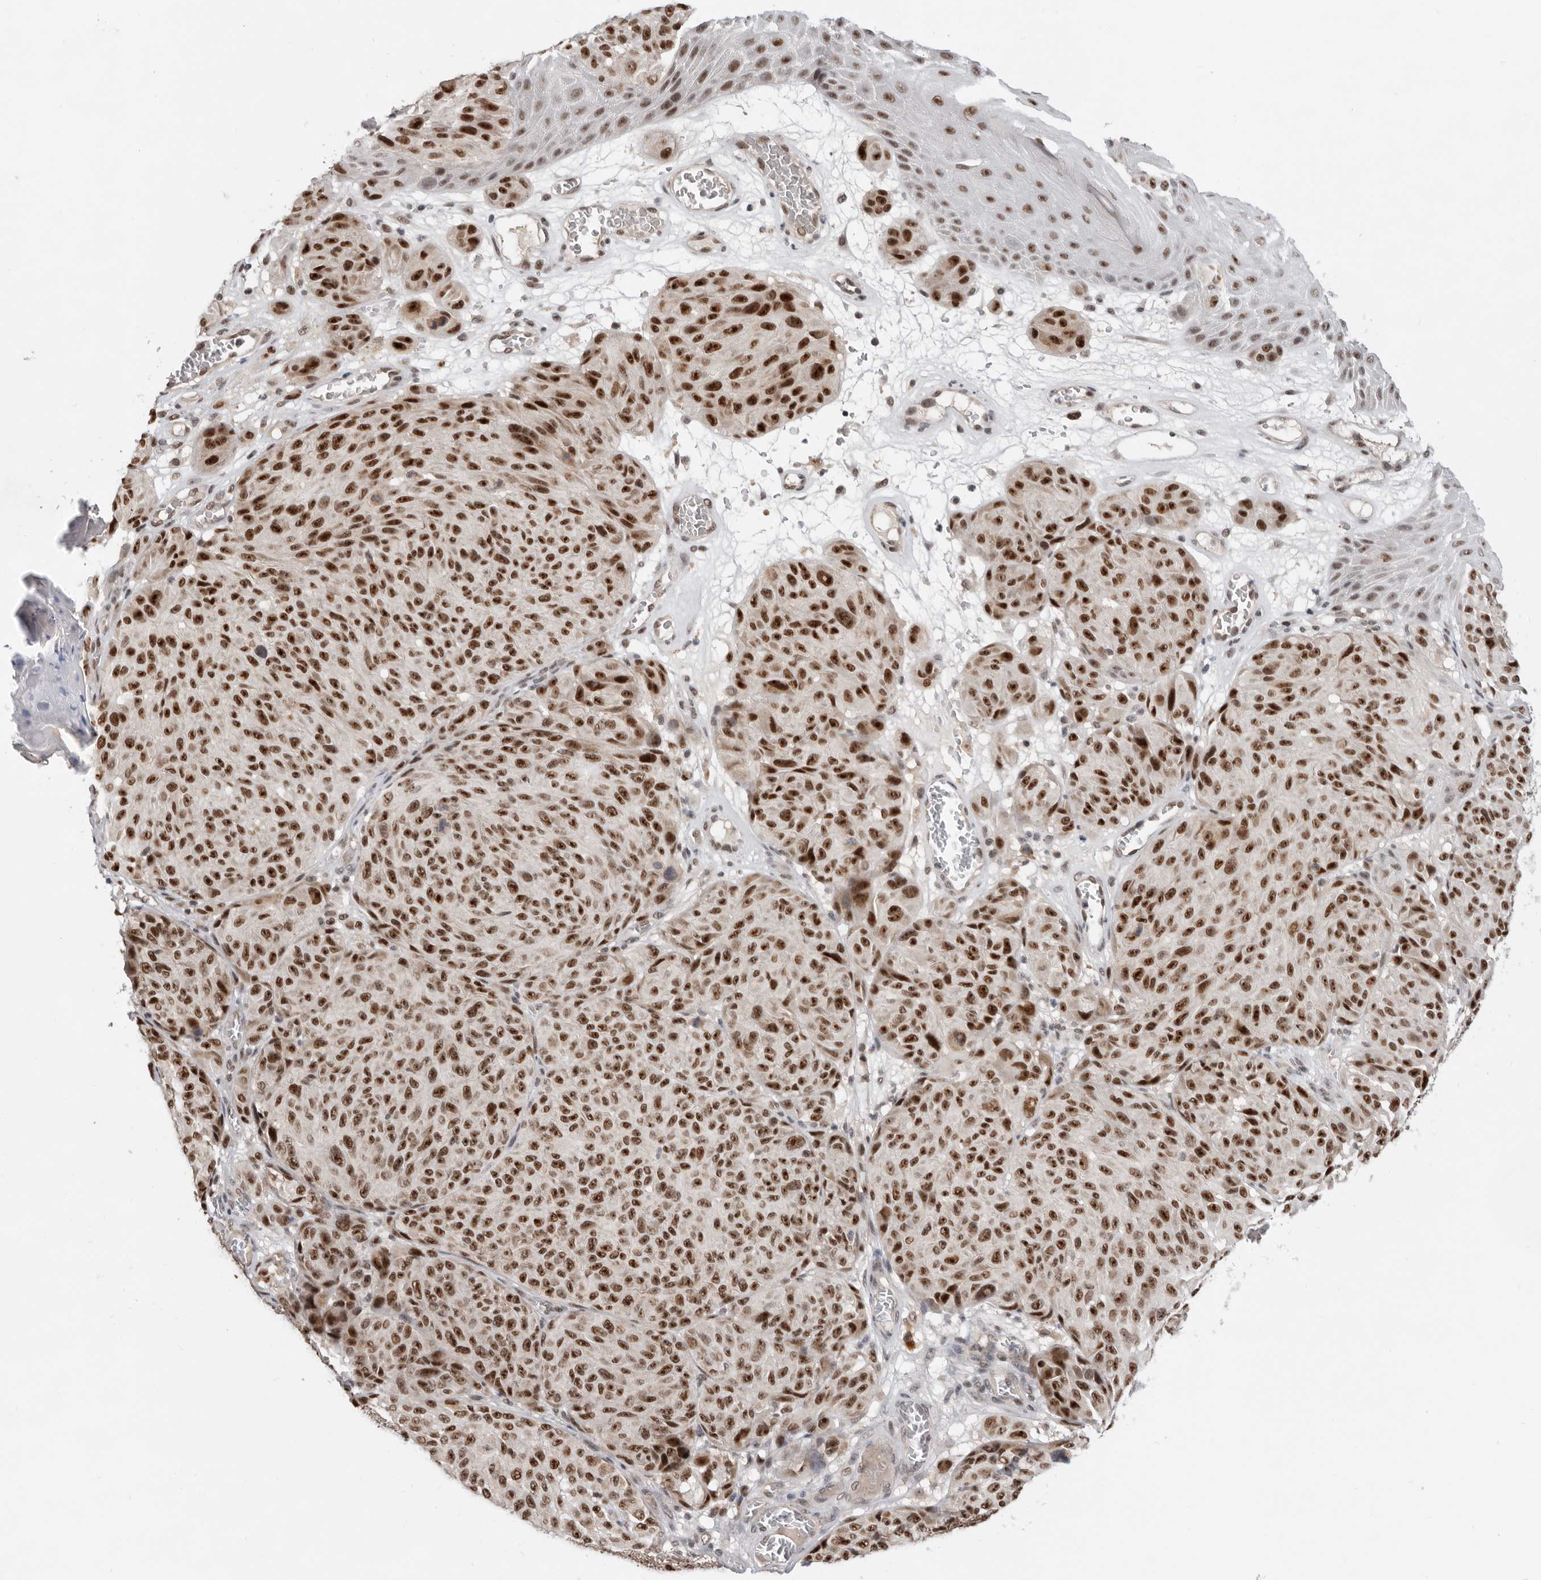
{"staining": {"intensity": "strong", "quantity": ">75%", "location": "nuclear"}, "tissue": "melanoma", "cell_type": "Tumor cells", "image_type": "cancer", "snomed": [{"axis": "morphology", "description": "Malignant melanoma, NOS"}, {"axis": "topography", "description": "Skin"}], "caption": "Malignant melanoma stained with immunohistochemistry demonstrates strong nuclear positivity in about >75% of tumor cells.", "gene": "BRCA2", "patient": {"sex": "male", "age": 83}}